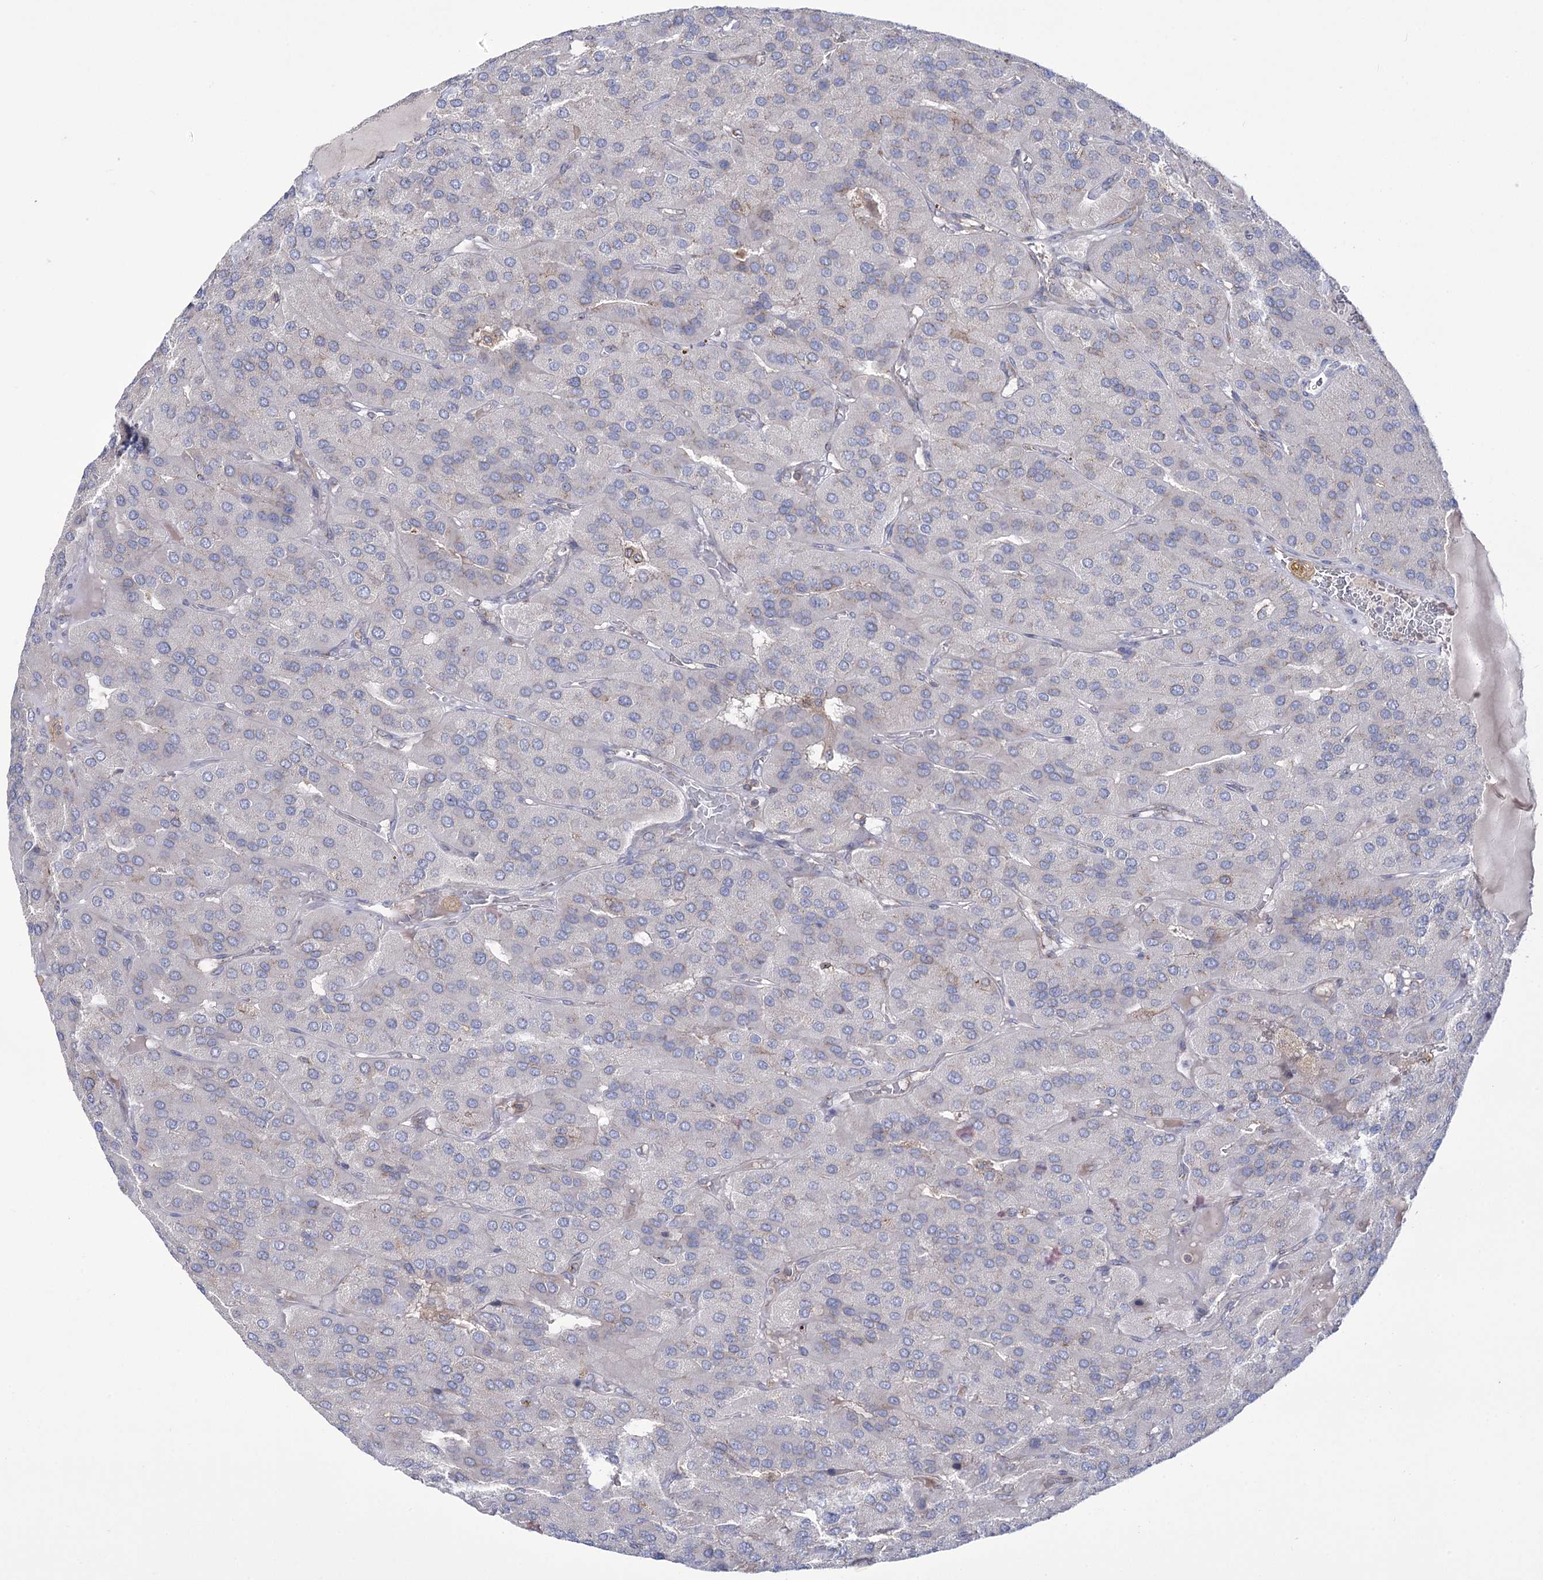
{"staining": {"intensity": "negative", "quantity": "none", "location": "none"}, "tissue": "parathyroid gland", "cell_type": "Glandular cells", "image_type": "normal", "snomed": [{"axis": "morphology", "description": "Normal tissue, NOS"}, {"axis": "morphology", "description": "Adenoma, NOS"}, {"axis": "topography", "description": "Parathyroid gland"}], "caption": "Protein analysis of normal parathyroid gland displays no significant positivity in glandular cells.", "gene": "ZNF622", "patient": {"sex": "female", "age": 86}}